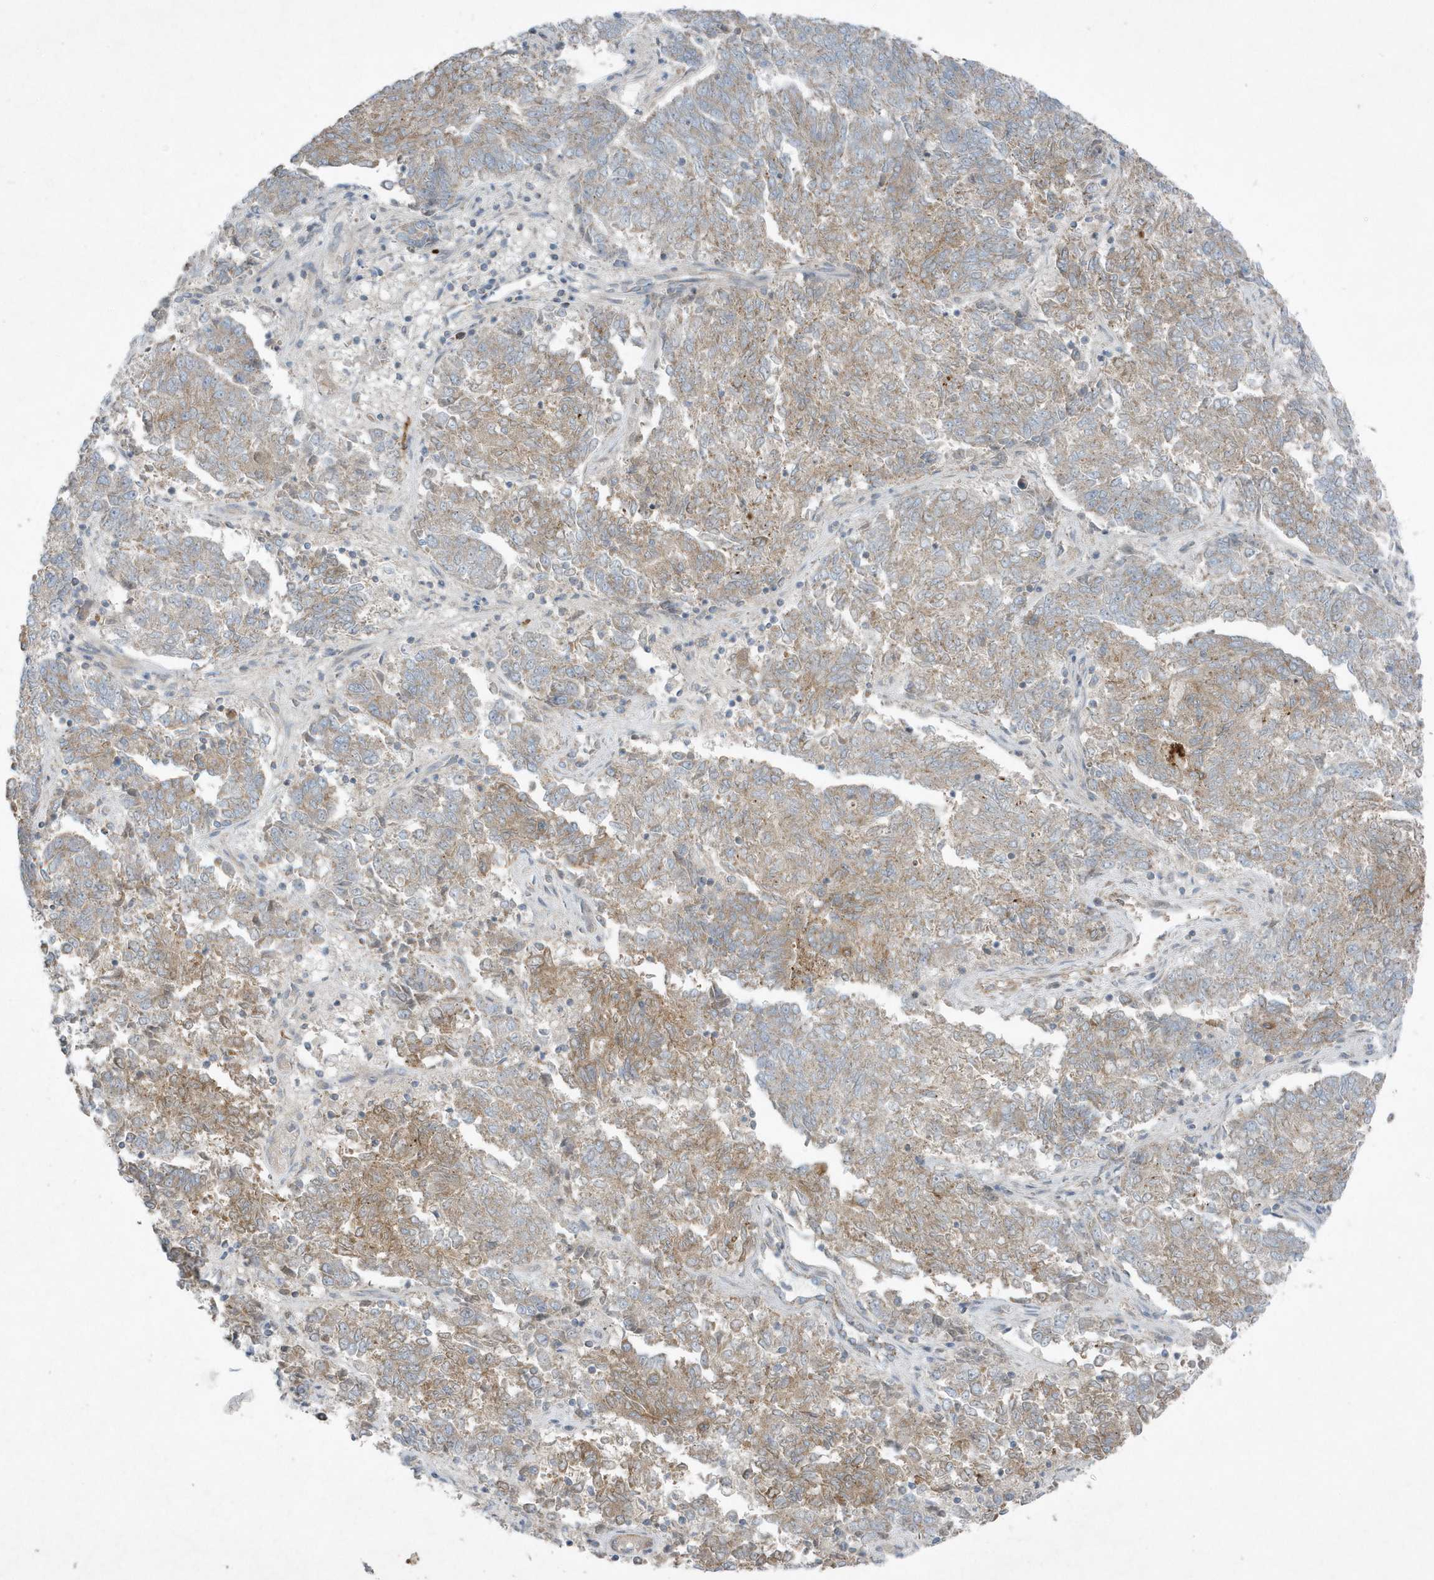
{"staining": {"intensity": "weak", "quantity": "25%-75%", "location": "cytoplasmic/membranous"}, "tissue": "endometrial cancer", "cell_type": "Tumor cells", "image_type": "cancer", "snomed": [{"axis": "morphology", "description": "Adenocarcinoma, NOS"}, {"axis": "topography", "description": "Endometrium"}], "caption": "Immunohistochemistry (IHC) of human endometrial cancer exhibits low levels of weak cytoplasmic/membranous staining in about 25%-75% of tumor cells.", "gene": "SLC38A2", "patient": {"sex": "female", "age": 80}}